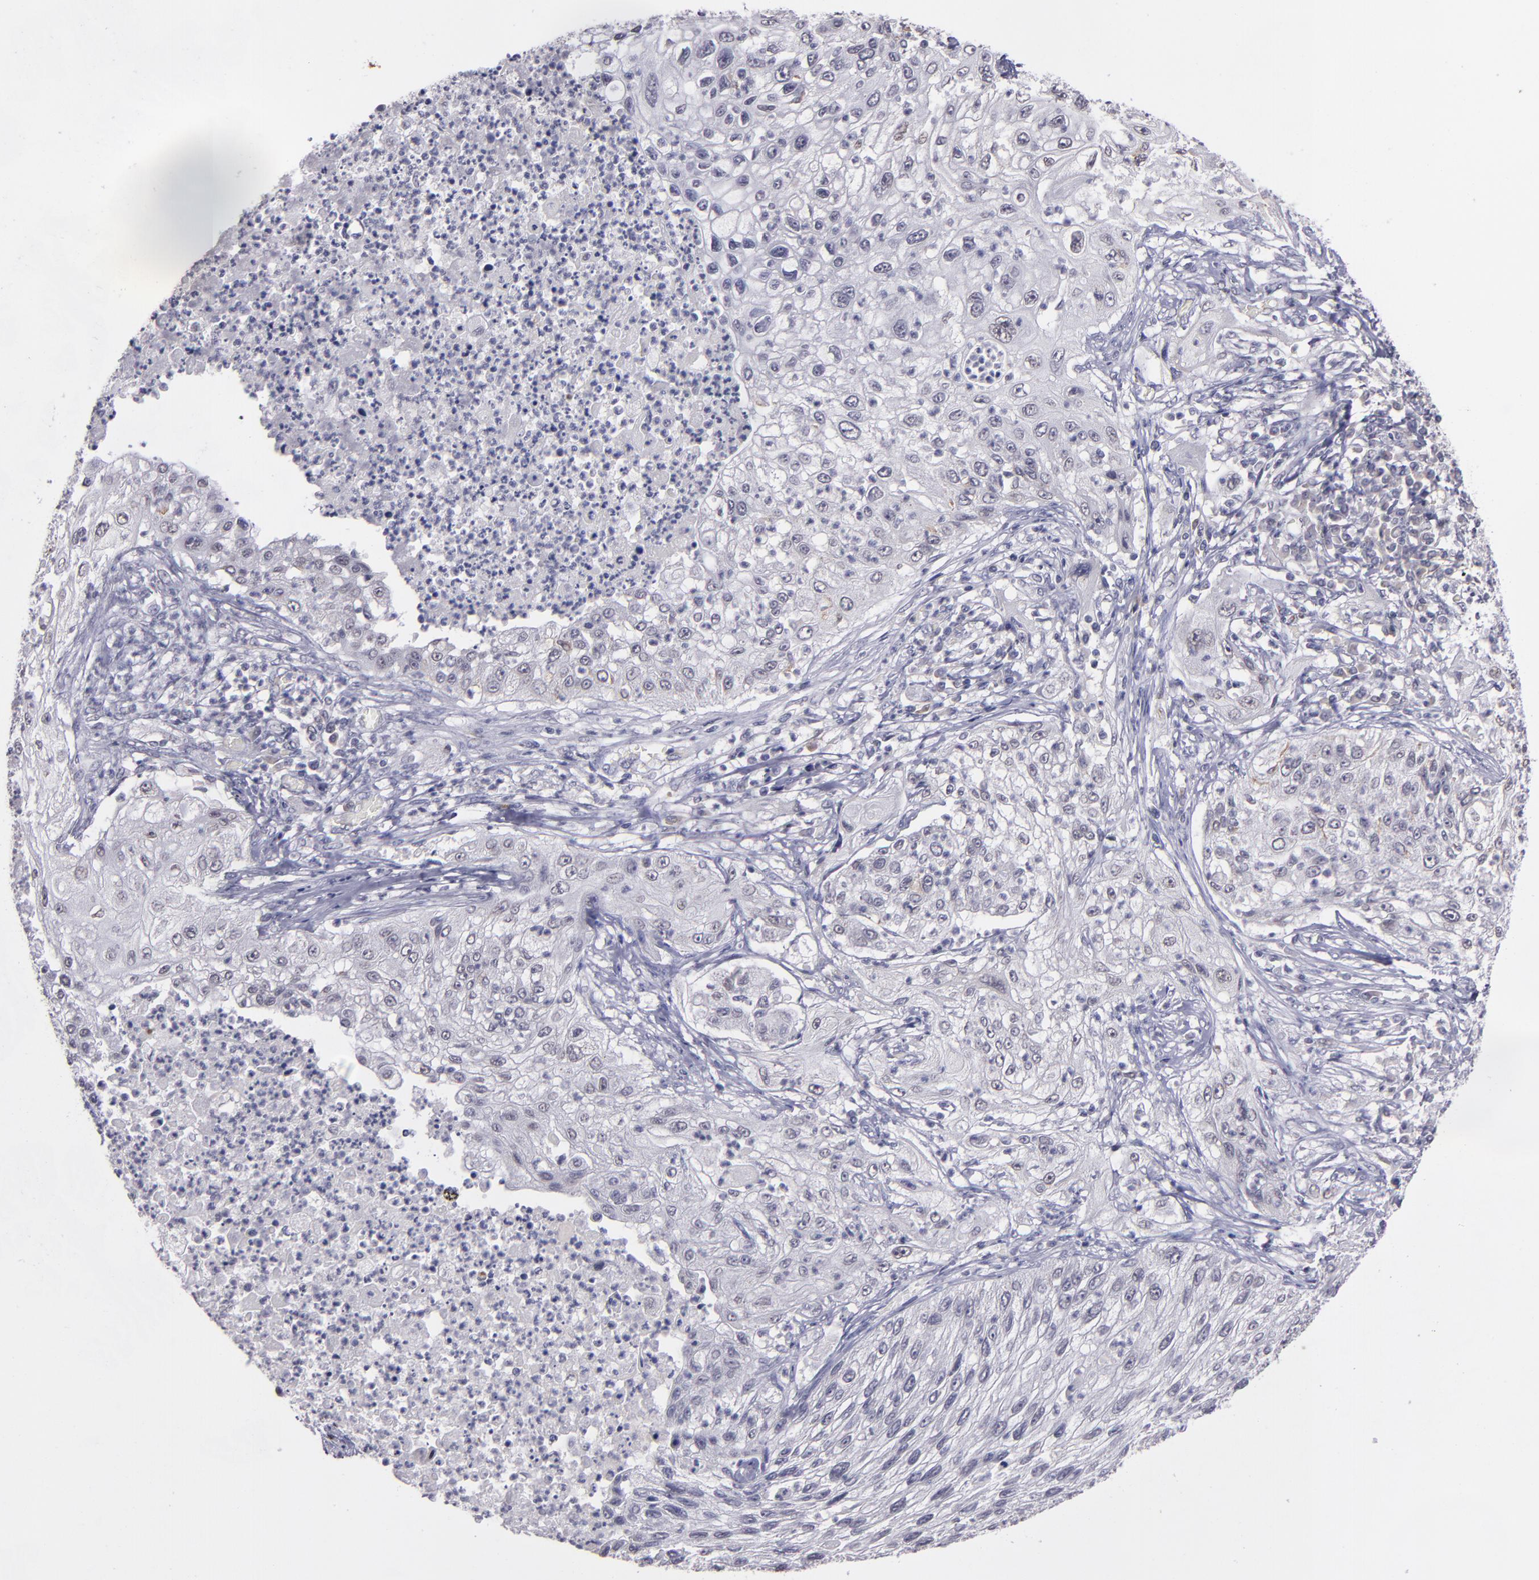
{"staining": {"intensity": "weak", "quantity": "<25%", "location": "nuclear"}, "tissue": "lung cancer", "cell_type": "Tumor cells", "image_type": "cancer", "snomed": [{"axis": "morphology", "description": "Inflammation, NOS"}, {"axis": "morphology", "description": "Squamous cell carcinoma, NOS"}, {"axis": "topography", "description": "Lymph node"}, {"axis": "topography", "description": "Soft tissue"}, {"axis": "topography", "description": "Lung"}], "caption": "The immunohistochemistry photomicrograph has no significant positivity in tumor cells of lung squamous cell carcinoma tissue.", "gene": "NRXN3", "patient": {"sex": "male", "age": 66}}